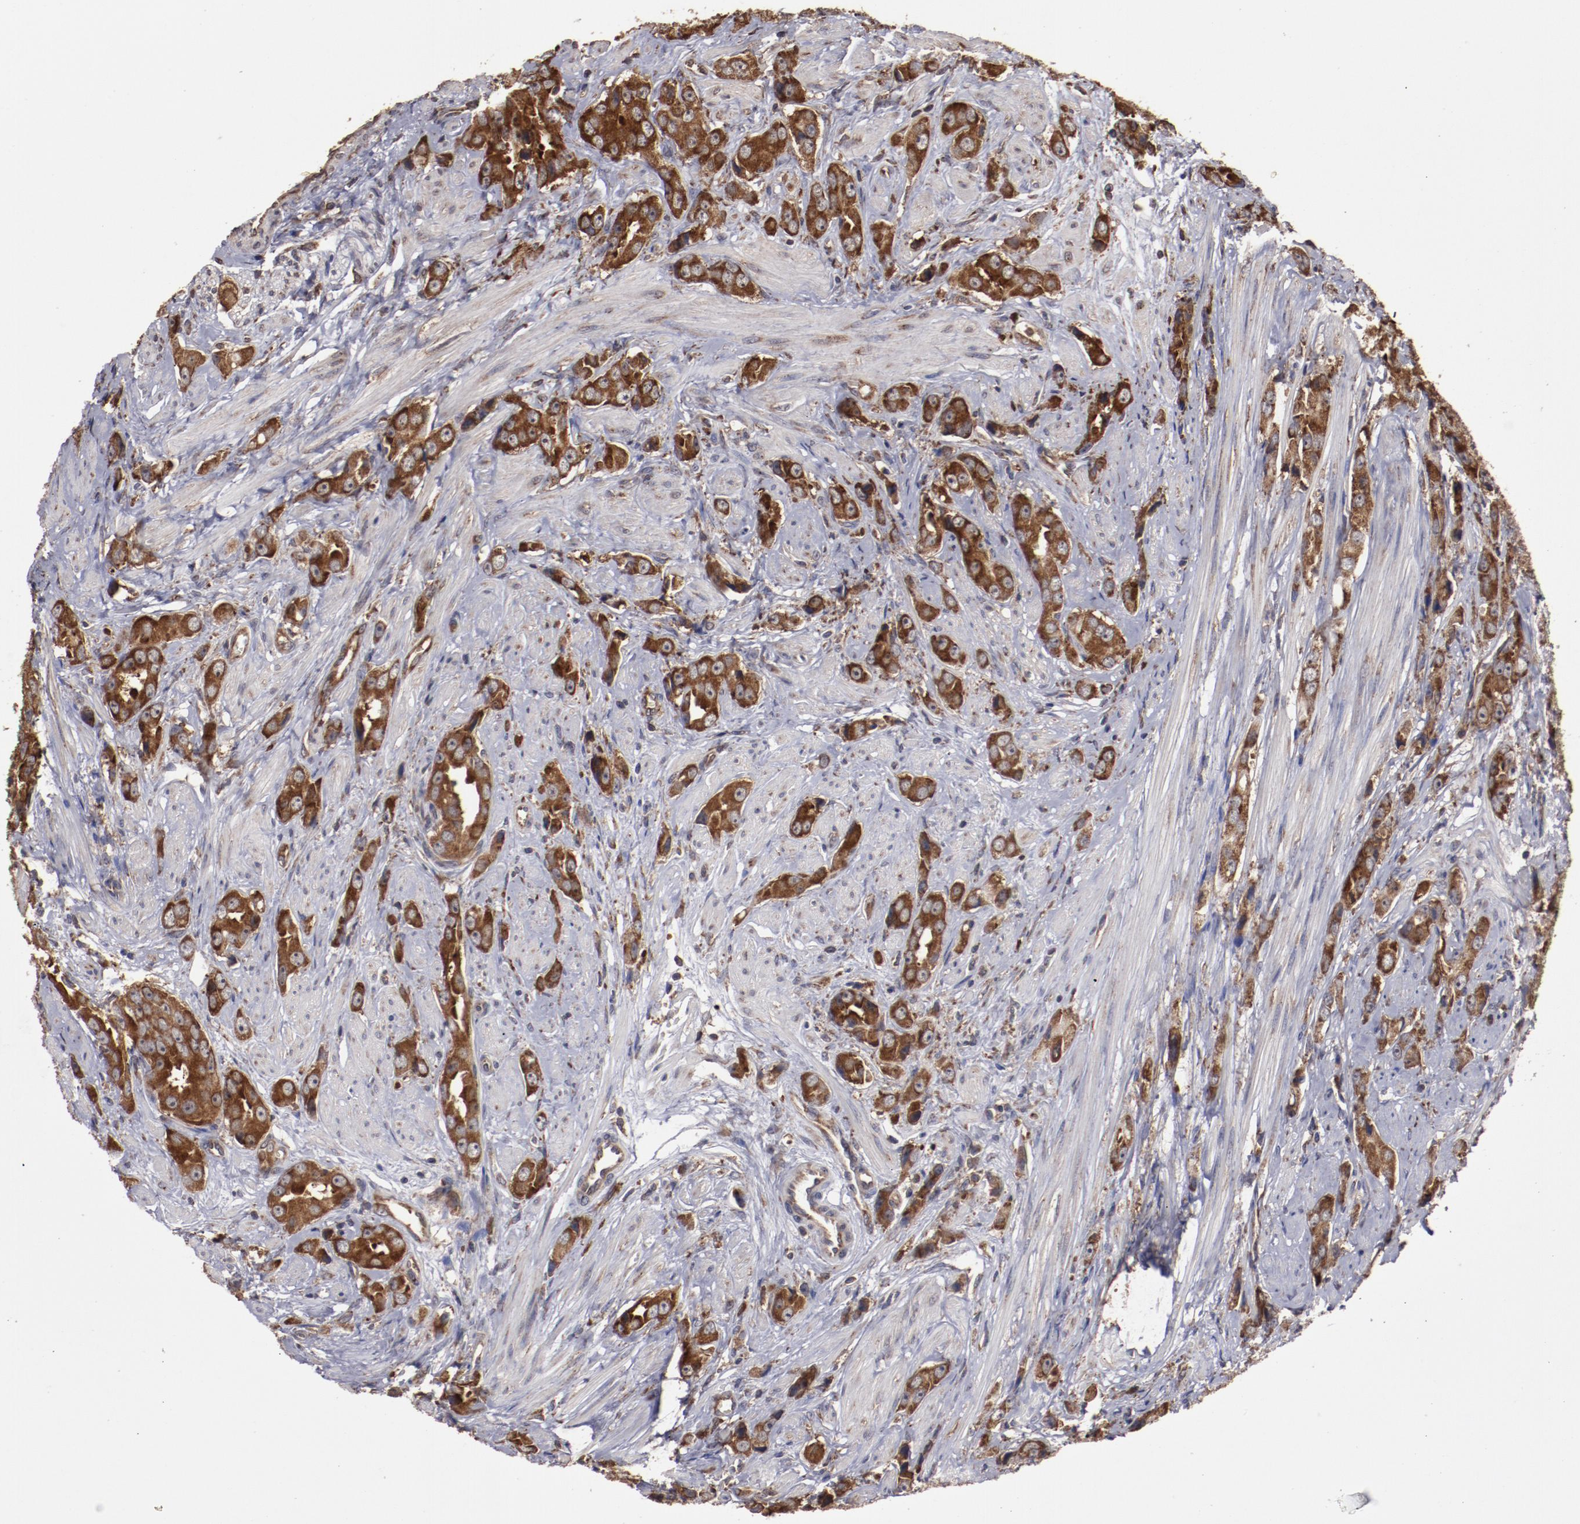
{"staining": {"intensity": "strong", "quantity": ">75%", "location": "cytoplasmic/membranous"}, "tissue": "prostate cancer", "cell_type": "Tumor cells", "image_type": "cancer", "snomed": [{"axis": "morphology", "description": "Adenocarcinoma, Medium grade"}, {"axis": "topography", "description": "Prostate"}], "caption": "There is high levels of strong cytoplasmic/membranous expression in tumor cells of prostate adenocarcinoma (medium-grade), as demonstrated by immunohistochemical staining (brown color).", "gene": "RPS4Y1", "patient": {"sex": "male", "age": 53}}